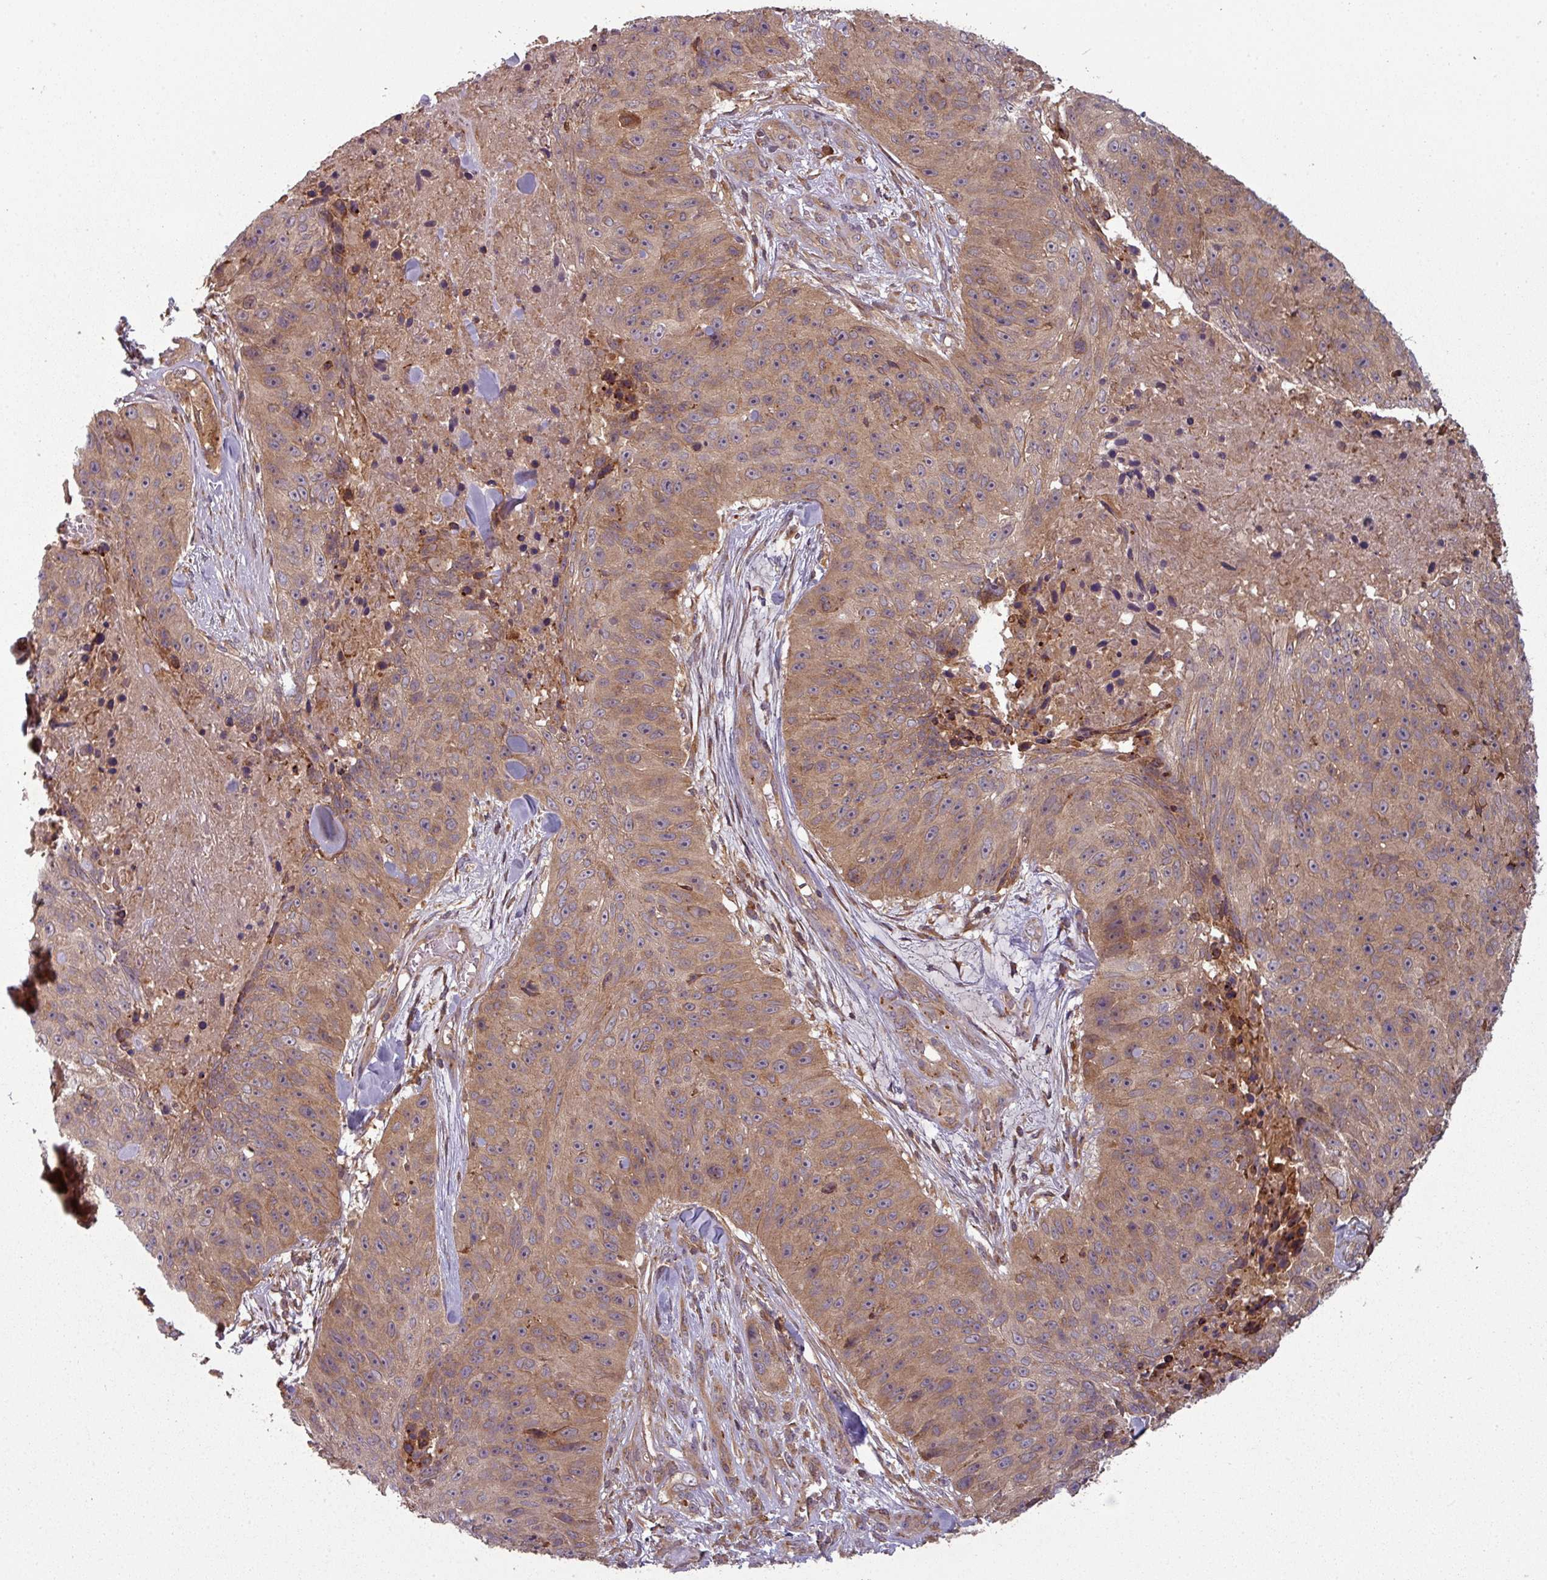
{"staining": {"intensity": "moderate", "quantity": ">75%", "location": "cytoplasmic/membranous"}, "tissue": "skin cancer", "cell_type": "Tumor cells", "image_type": "cancer", "snomed": [{"axis": "morphology", "description": "Squamous cell carcinoma, NOS"}, {"axis": "topography", "description": "Skin"}], "caption": "A medium amount of moderate cytoplasmic/membranous expression is appreciated in about >75% of tumor cells in squamous cell carcinoma (skin) tissue.", "gene": "GSKIP", "patient": {"sex": "female", "age": 87}}